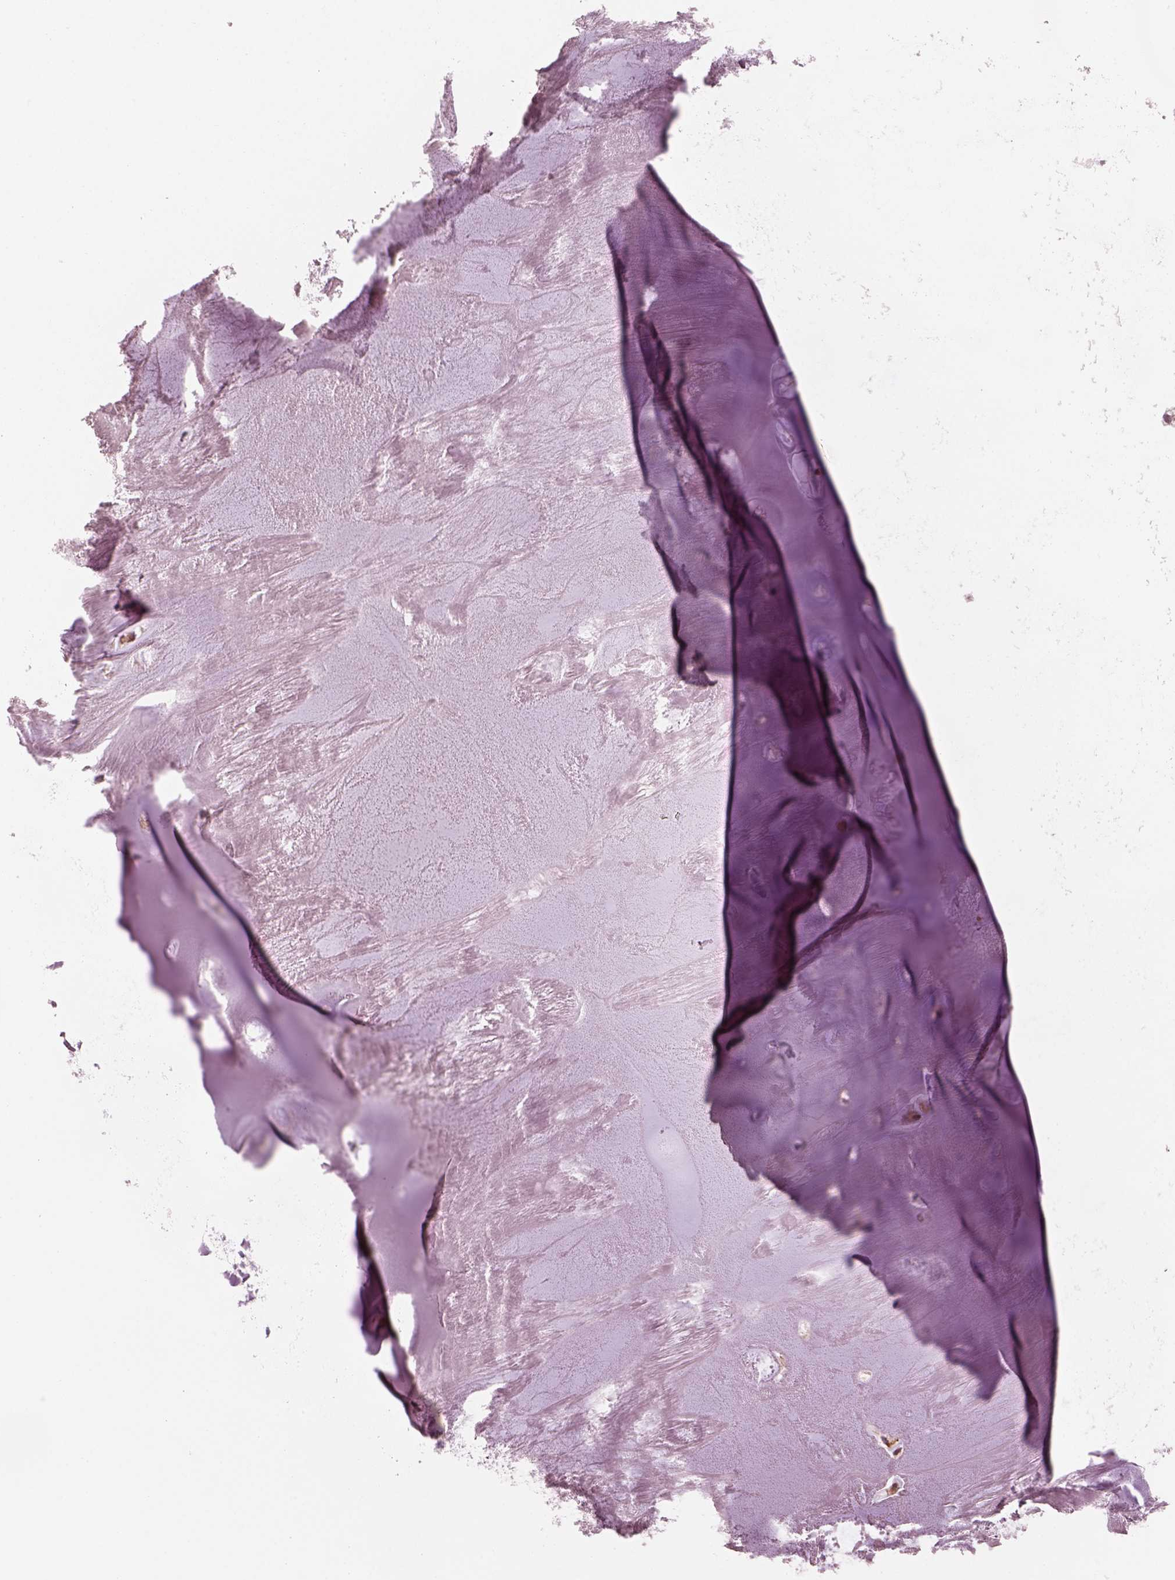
{"staining": {"intensity": "negative", "quantity": "none", "location": "none"}, "tissue": "soft tissue", "cell_type": "Chondrocytes", "image_type": "normal", "snomed": [{"axis": "morphology", "description": "Normal tissue, NOS"}, {"axis": "morphology", "description": "Squamous cell carcinoma, NOS"}, {"axis": "topography", "description": "Cartilage tissue"}, {"axis": "topography", "description": "Lung"}], "caption": "A histopathology image of soft tissue stained for a protein shows no brown staining in chondrocytes. (Brightfield microscopy of DAB (3,3'-diaminobenzidine) IHC at high magnification).", "gene": "FAM107B", "patient": {"sex": "male", "age": 66}}